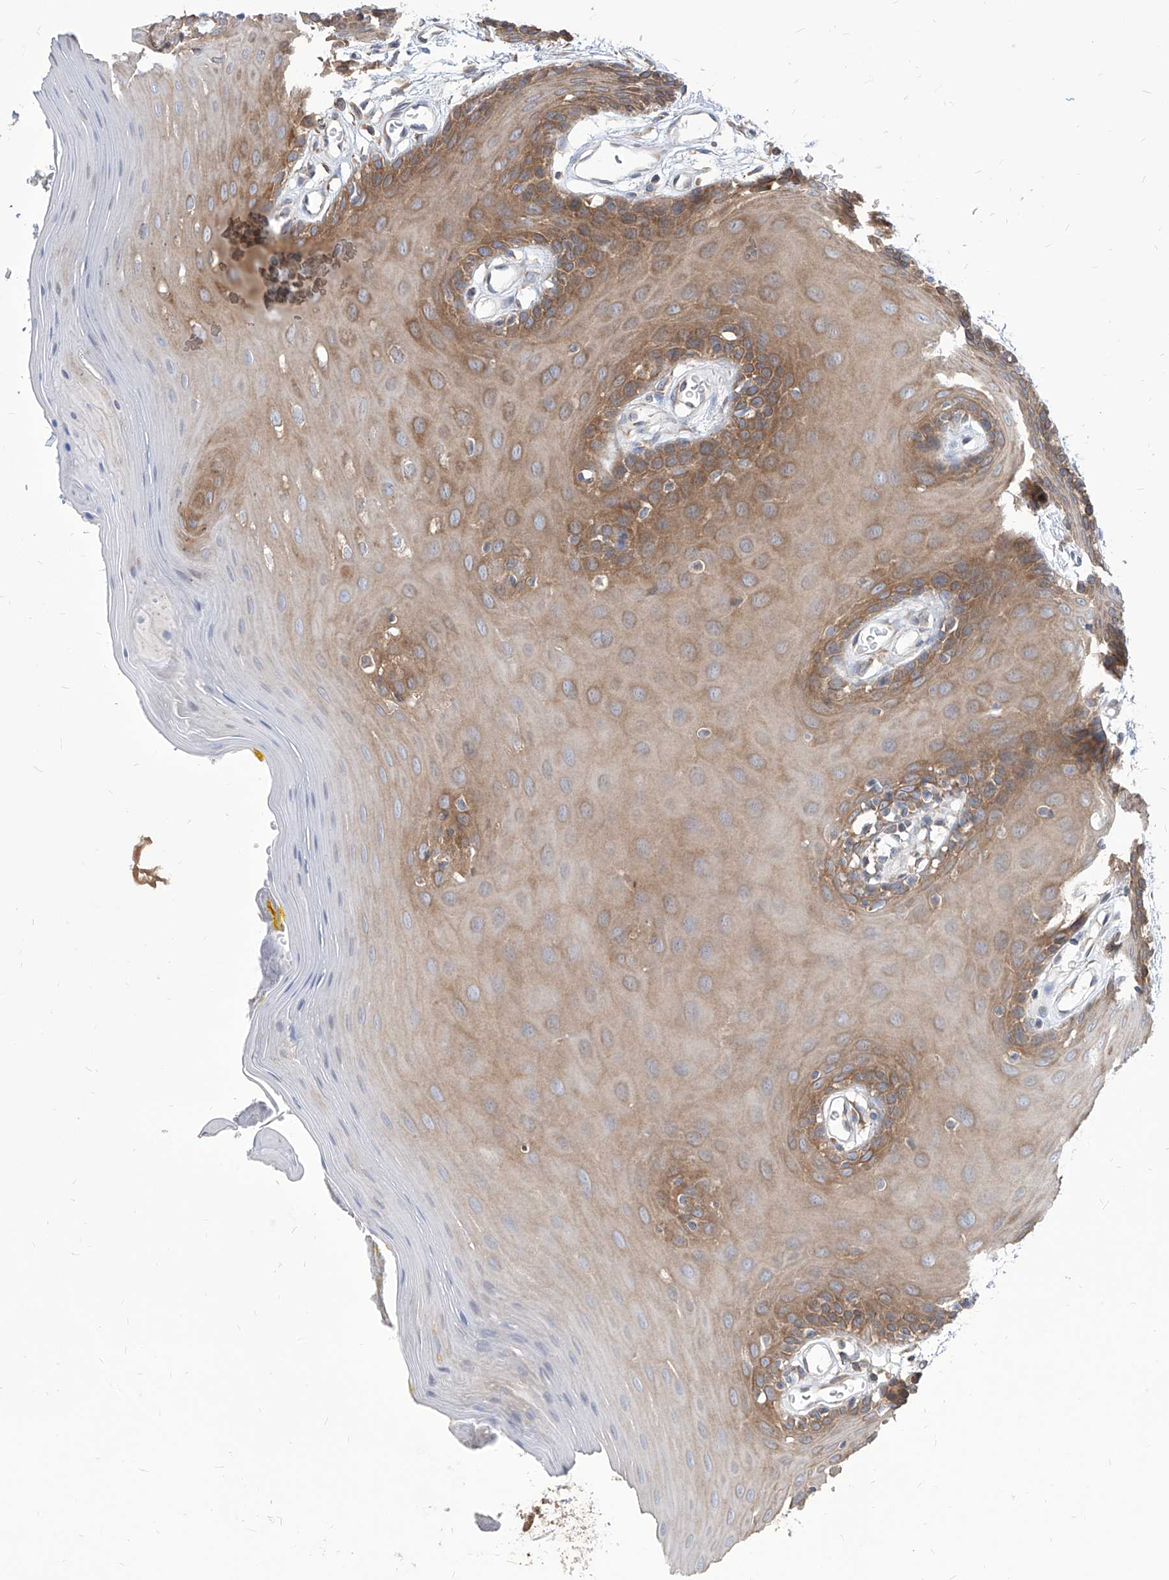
{"staining": {"intensity": "moderate", "quantity": ">75%", "location": "cytoplasmic/membranous"}, "tissue": "oral mucosa", "cell_type": "Squamous epithelial cells", "image_type": "normal", "snomed": [{"axis": "morphology", "description": "Normal tissue, NOS"}, {"axis": "morphology", "description": "Squamous cell carcinoma, NOS"}, {"axis": "topography", "description": "Skeletal muscle"}, {"axis": "topography", "description": "Oral tissue"}, {"axis": "topography", "description": "Salivary gland"}, {"axis": "topography", "description": "Head-Neck"}], "caption": "Immunohistochemical staining of normal human oral mucosa reveals moderate cytoplasmic/membranous protein staining in about >75% of squamous epithelial cells.", "gene": "FAM83B", "patient": {"sex": "male", "age": 54}}